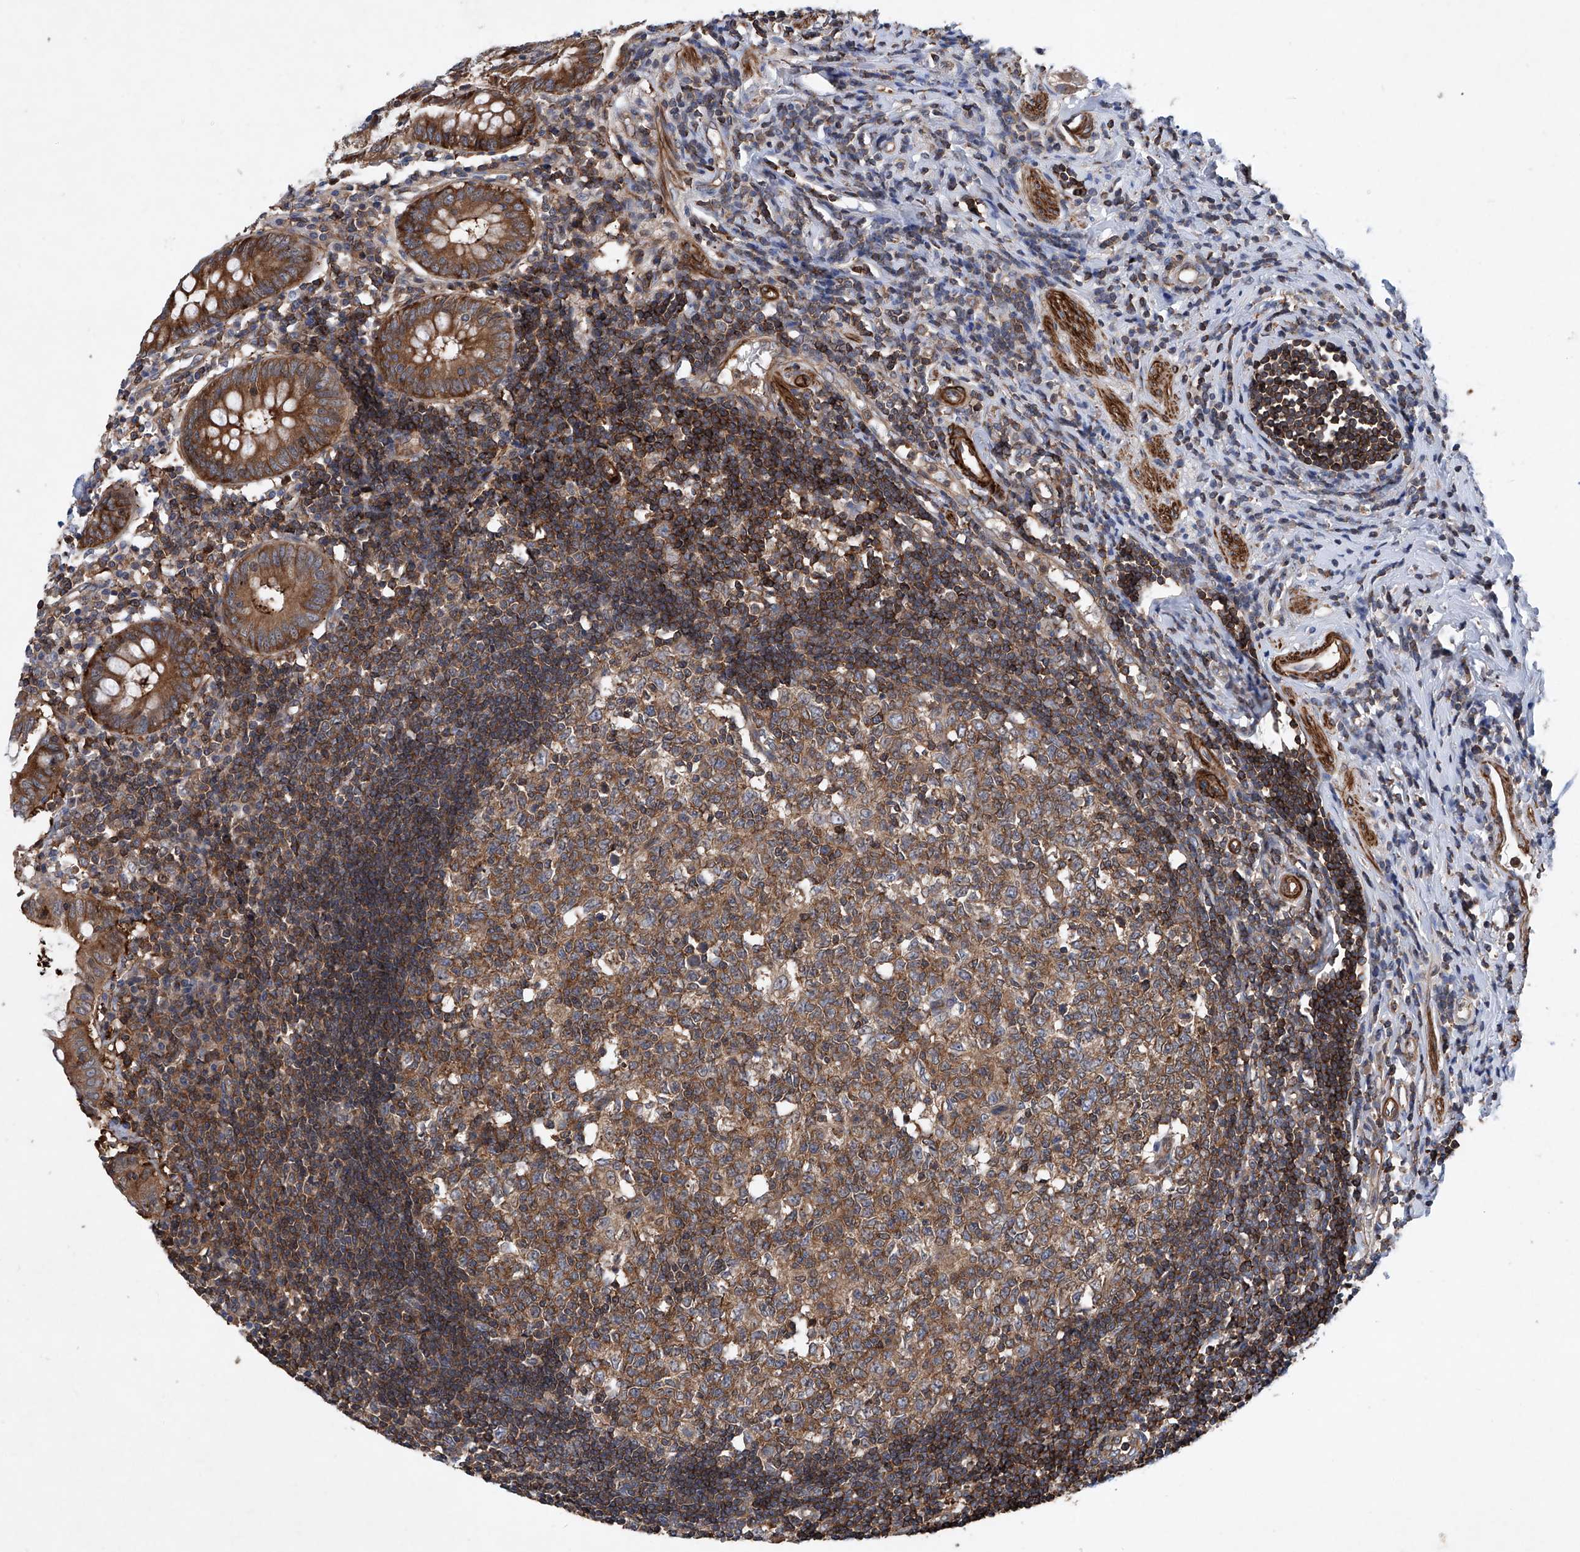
{"staining": {"intensity": "moderate", "quantity": ">75%", "location": "cytoplasmic/membranous"}, "tissue": "appendix", "cell_type": "Glandular cells", "image_type": "normal", "snomed": [{"axis": "morphology", "description": "Normal tissue, NOS"}, {"axis": "topography", "description": "Appendix"}], "caption": "DAB (3,3'-diaminobenzidine) immunohistochemical staining of unremarkable appendix reveals moderate cytoplasmic/membranous protein staining in about >75% of glandular cells. The protein of interest is stained brown, and the nuclei are stained in blue (DAB IHC with brightfield microscopy, high magnification).", "gene": "NT5C3A", "patient": {"sex": "female", "age": 54}}